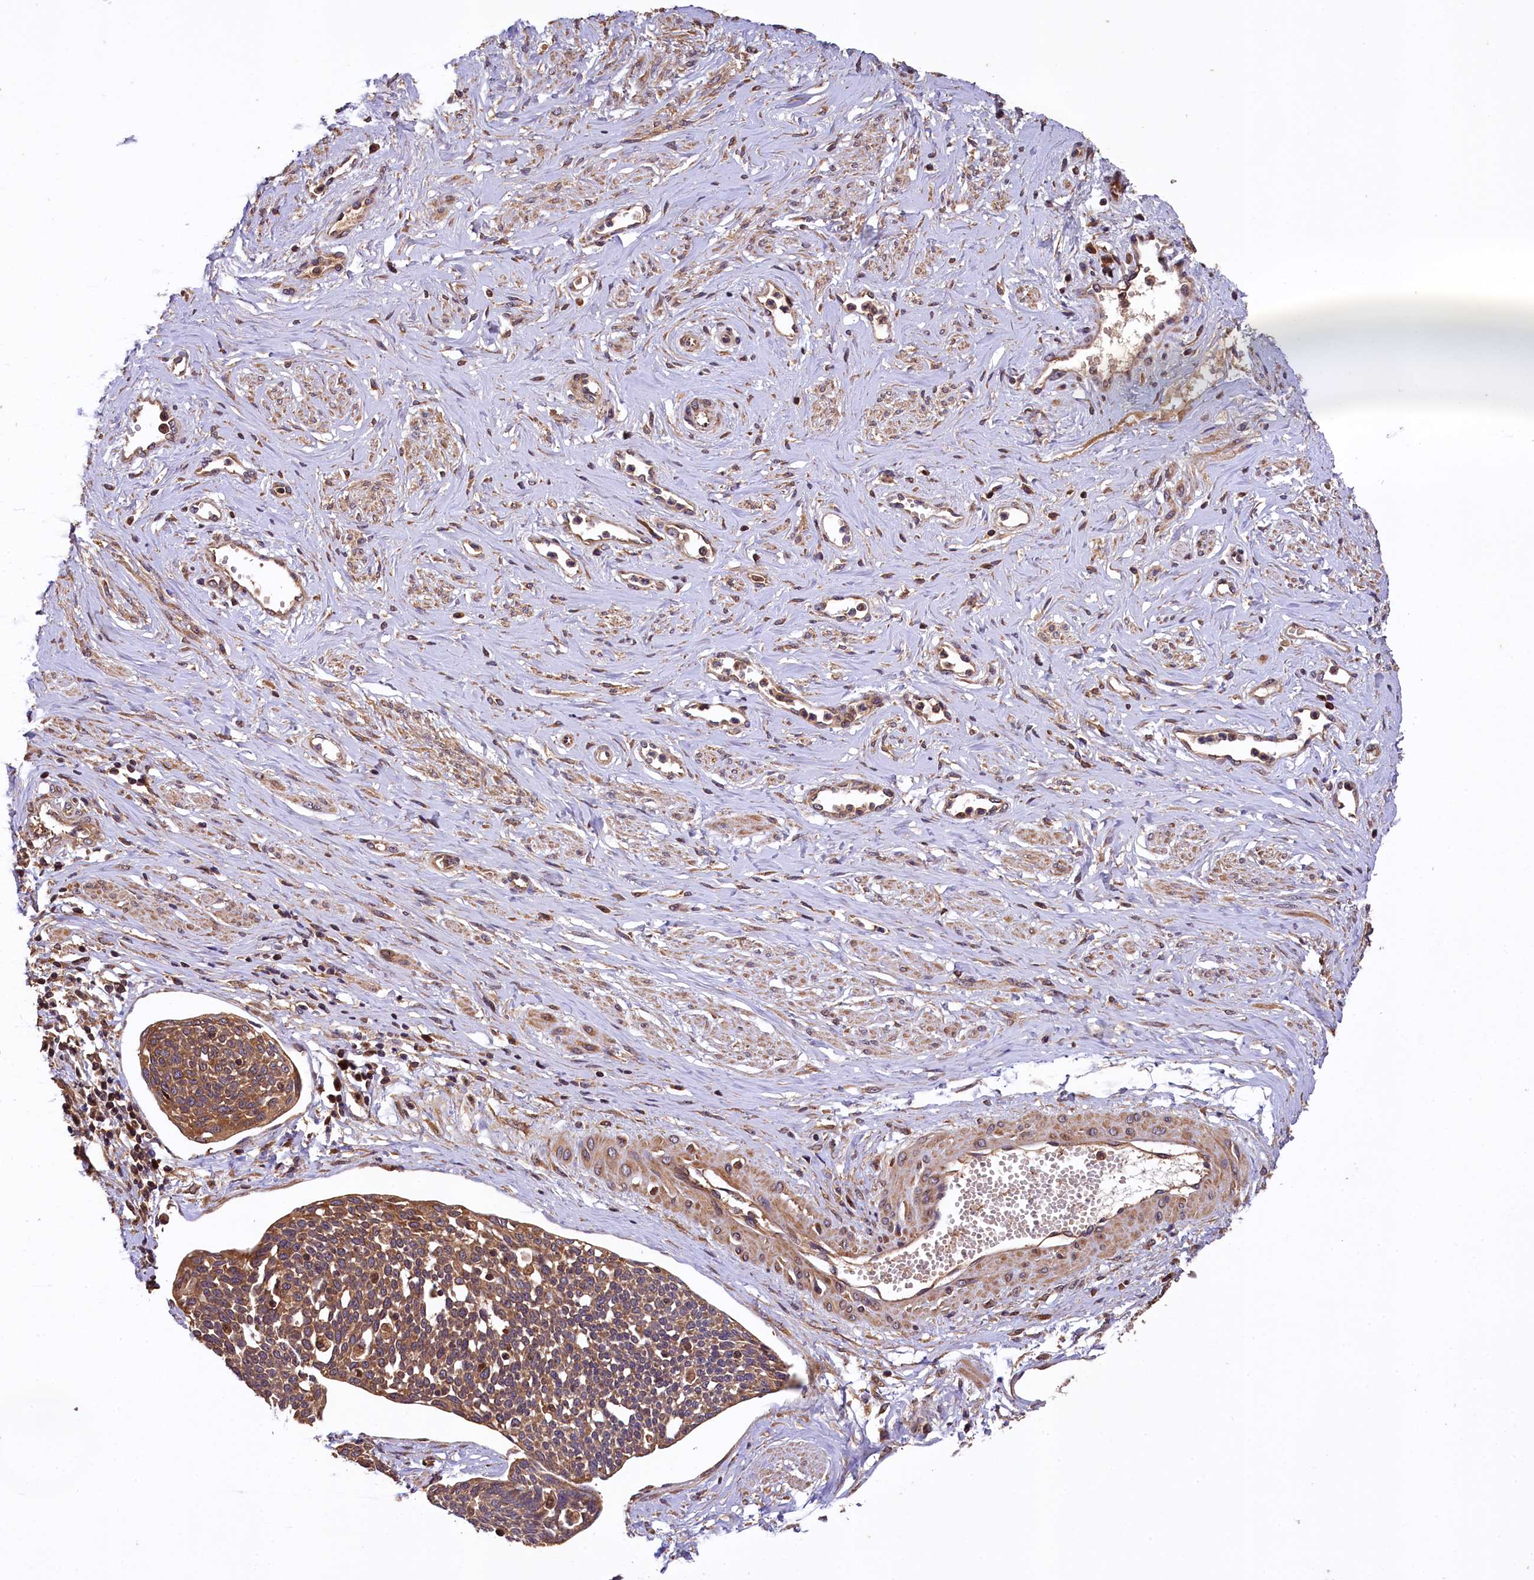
{"staining": {"intensity": "moderate", "quantity": ">75%", "location": "cytoplasmic/membranous"}, "tissue": "cervical cancer", "cell_type": "Tumor cells", "image_type": "cancer", "snomed": [{"axis": "morphology", "description": "Squamous cell carcinoma, NOS"}, {"axis": "topography", "description": "Cervix"}], "caption": "Cervical squamous cell carcinoma stained for a protein (brown) shows moderate cytoplasmic/membranous positive staining in about >75% of tumor cells.", "gene": "KLC2", "patient": {"sex": "female", "age": 34}}